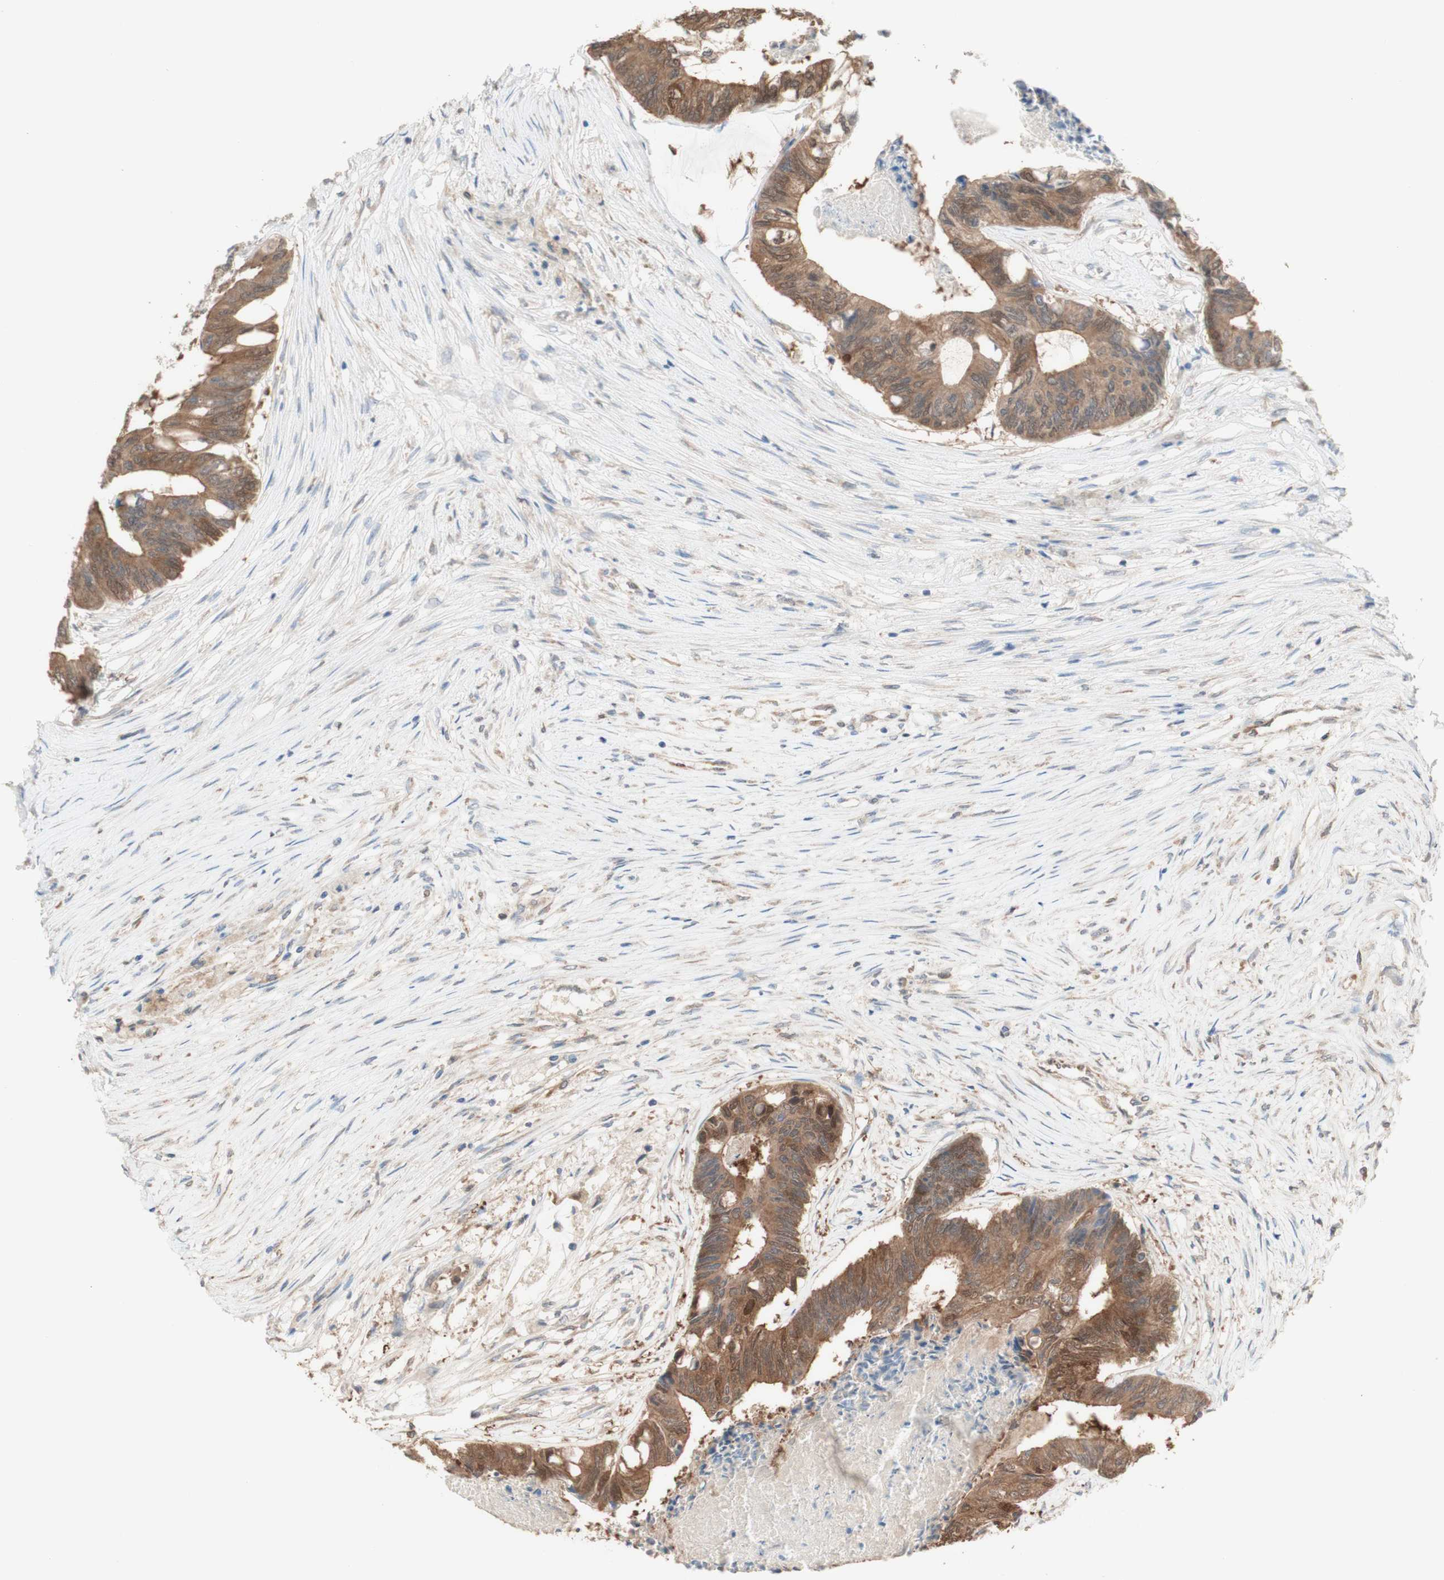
{"staining": {"intensity": "moderate", "quantity": ">75%", "location": "cytoplasmic/membranous,nuclear"}, "tissue": "colorectal cancer", "cell_type": "Tumor cells", "image_type": "cancer", "snomed": [{"axis": "morphology", "description": "Adenocarcinoma, NOS"}, {"axis": "topography", "description": "Rectum"}], "caption": "Adenocarcinoma (colorectal) stained for a protein (brown) demonstrates moderate cytoplasmic/membranous and nuclear positive staining in approximately >75% of tumor cells.", "gene": "COMT", "patient": {"sex": "male", "age": 63}}